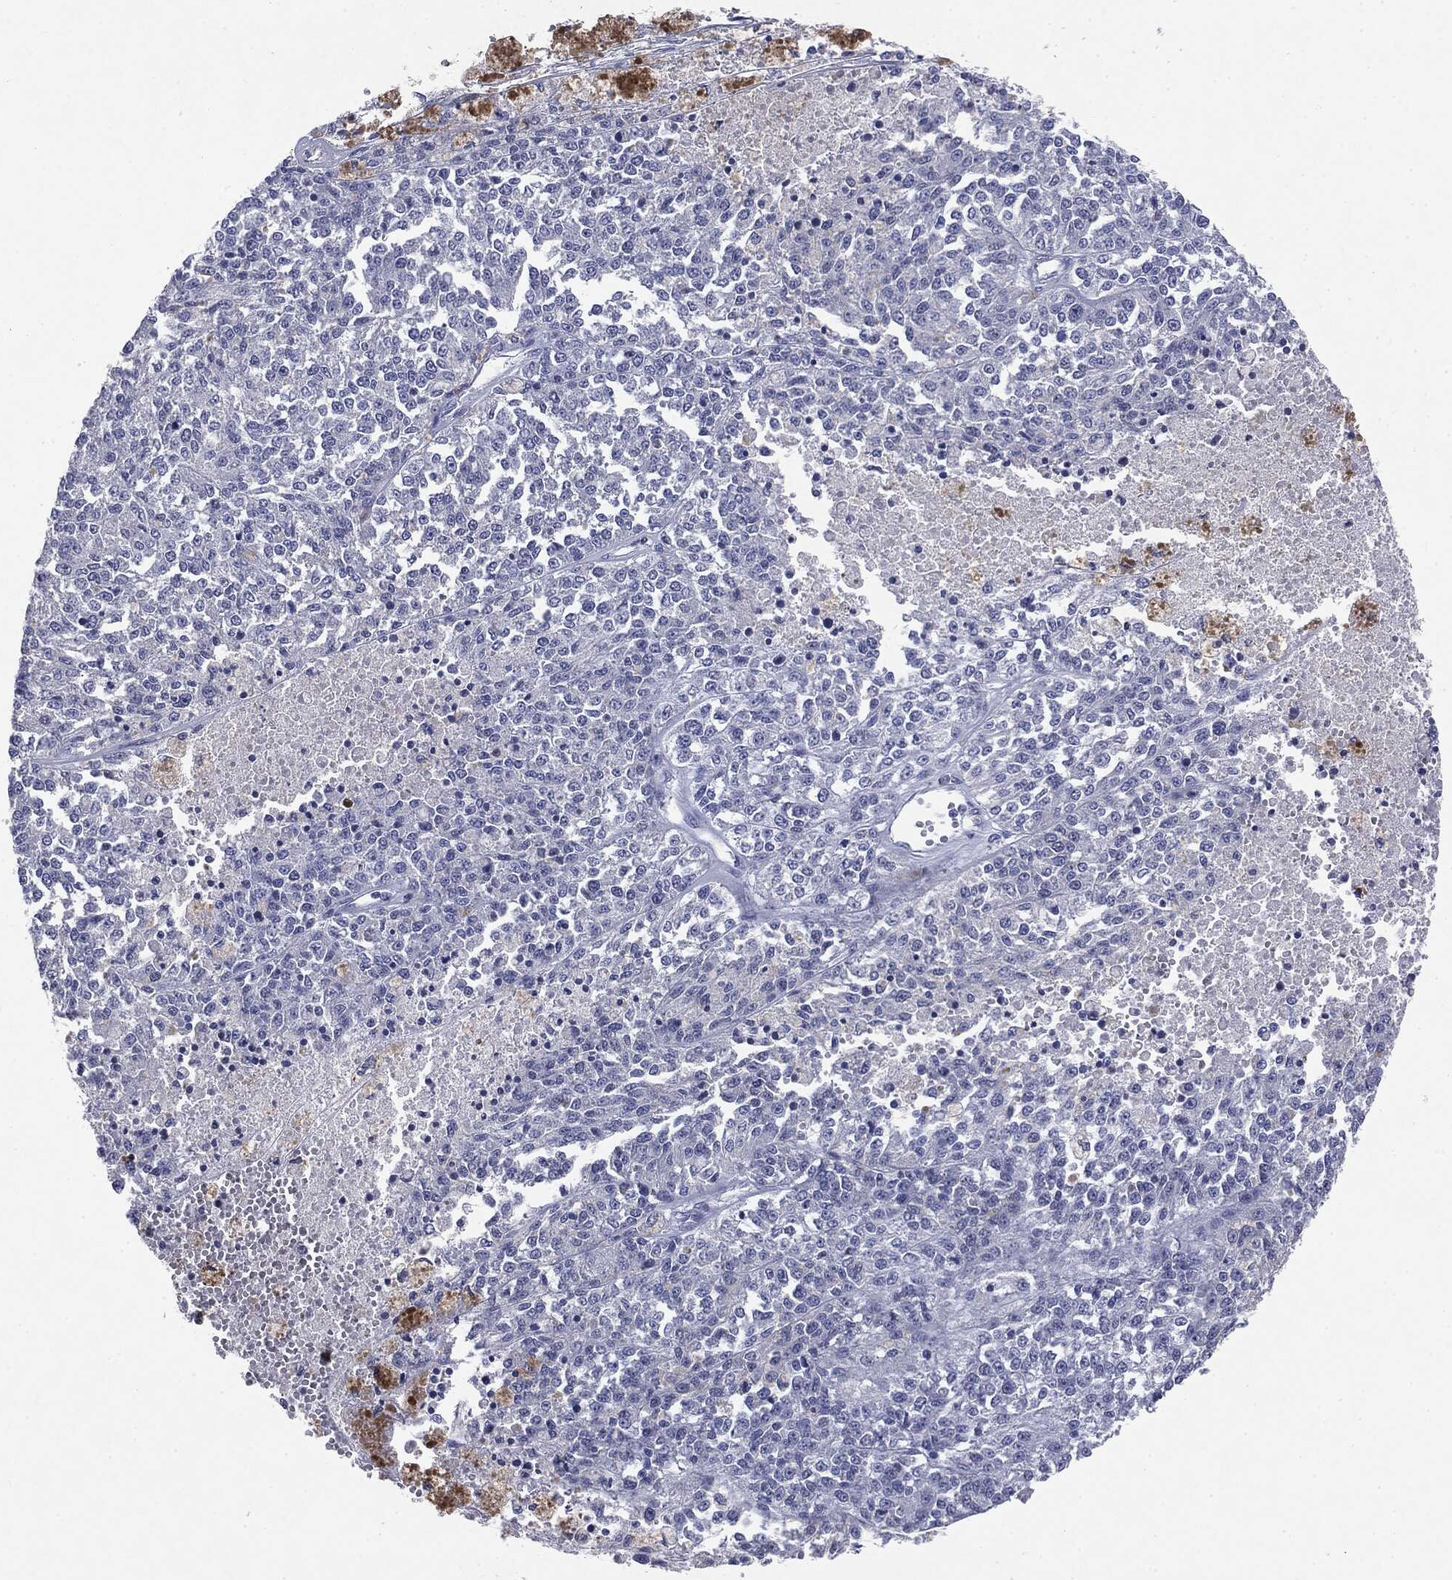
{"staining": {"intensity": "negative", "quantity": "none", "location": "none"}, "tissue": "melanoma", "cell_type": "Tumor cells", "image_type": "cancer", "snomed": [{"axis": "morphology", "description": "Malignant melanoma, Metastatic site"}, {"axis": "topography", "description": "Lymph node"}], "caption": "Tumor cells show no significant protein staining in melanoma.", "gene": "KIF2C", "patient": {"sex": "female", "age": 64}}